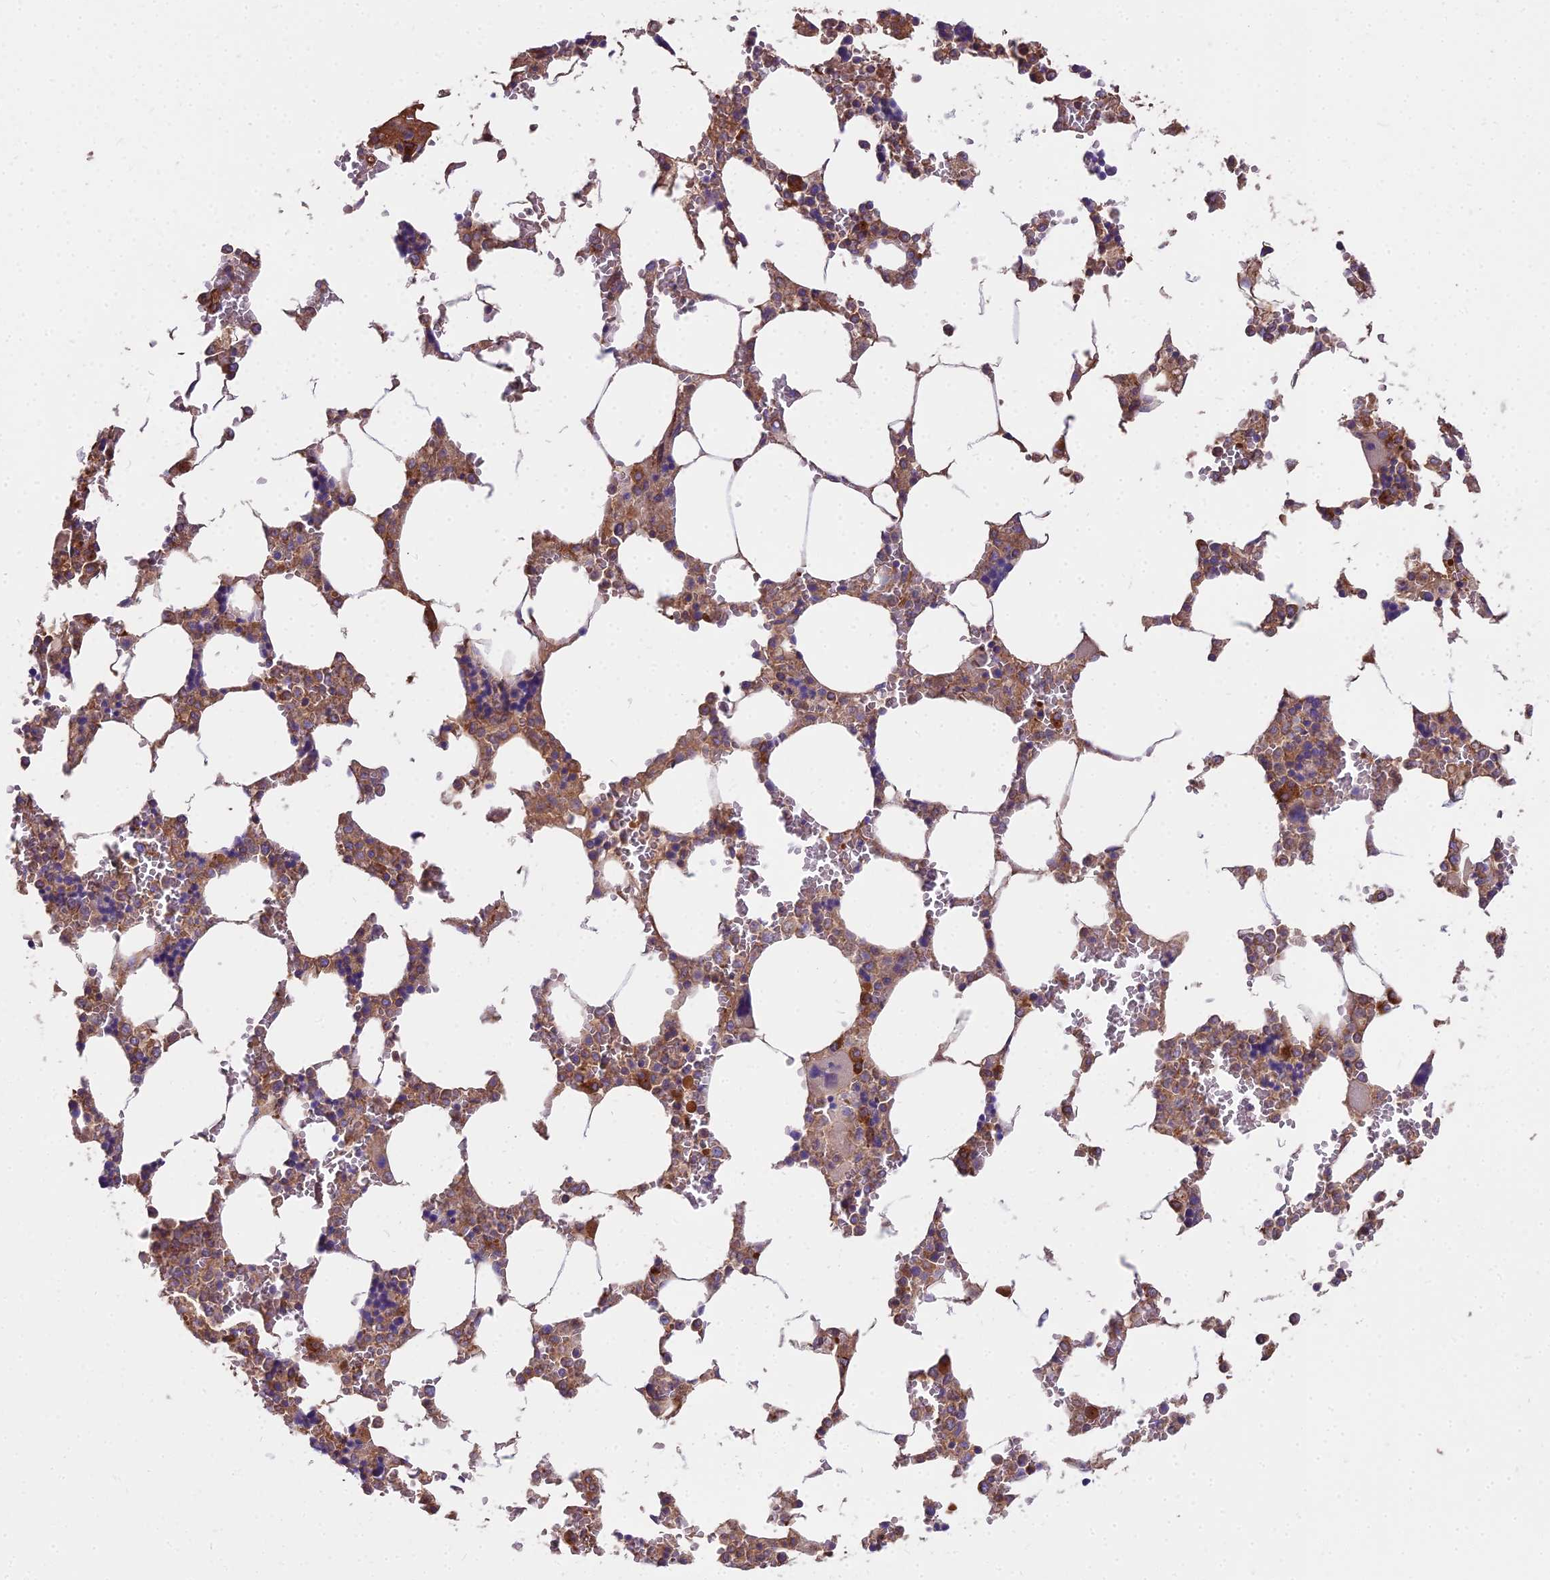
{"staining": {"intensity": "moderate", "quantity": "25%-75%", "location": "cytoplasmic/membranous"}, "tissue": "bone marrow", "cell_type": "Hematopoietic cells", "image_type": "normal", "snomed": [{"axis": "morphology", "description": "Normal tissue, NOS"}, {"axis": "topography", "description": "Bone marrow"}], "caption": "This image reveals unremarkable bone marrow stained with immunohistochemistry to label a protein in brown. The cytoplasmic/membranous of hematopoietic cells show moderate positivity for the protein. Nuclei are counter-stained blue.", "gene": "DCTN3", "patient": {"sex": "male", "age": 64}}